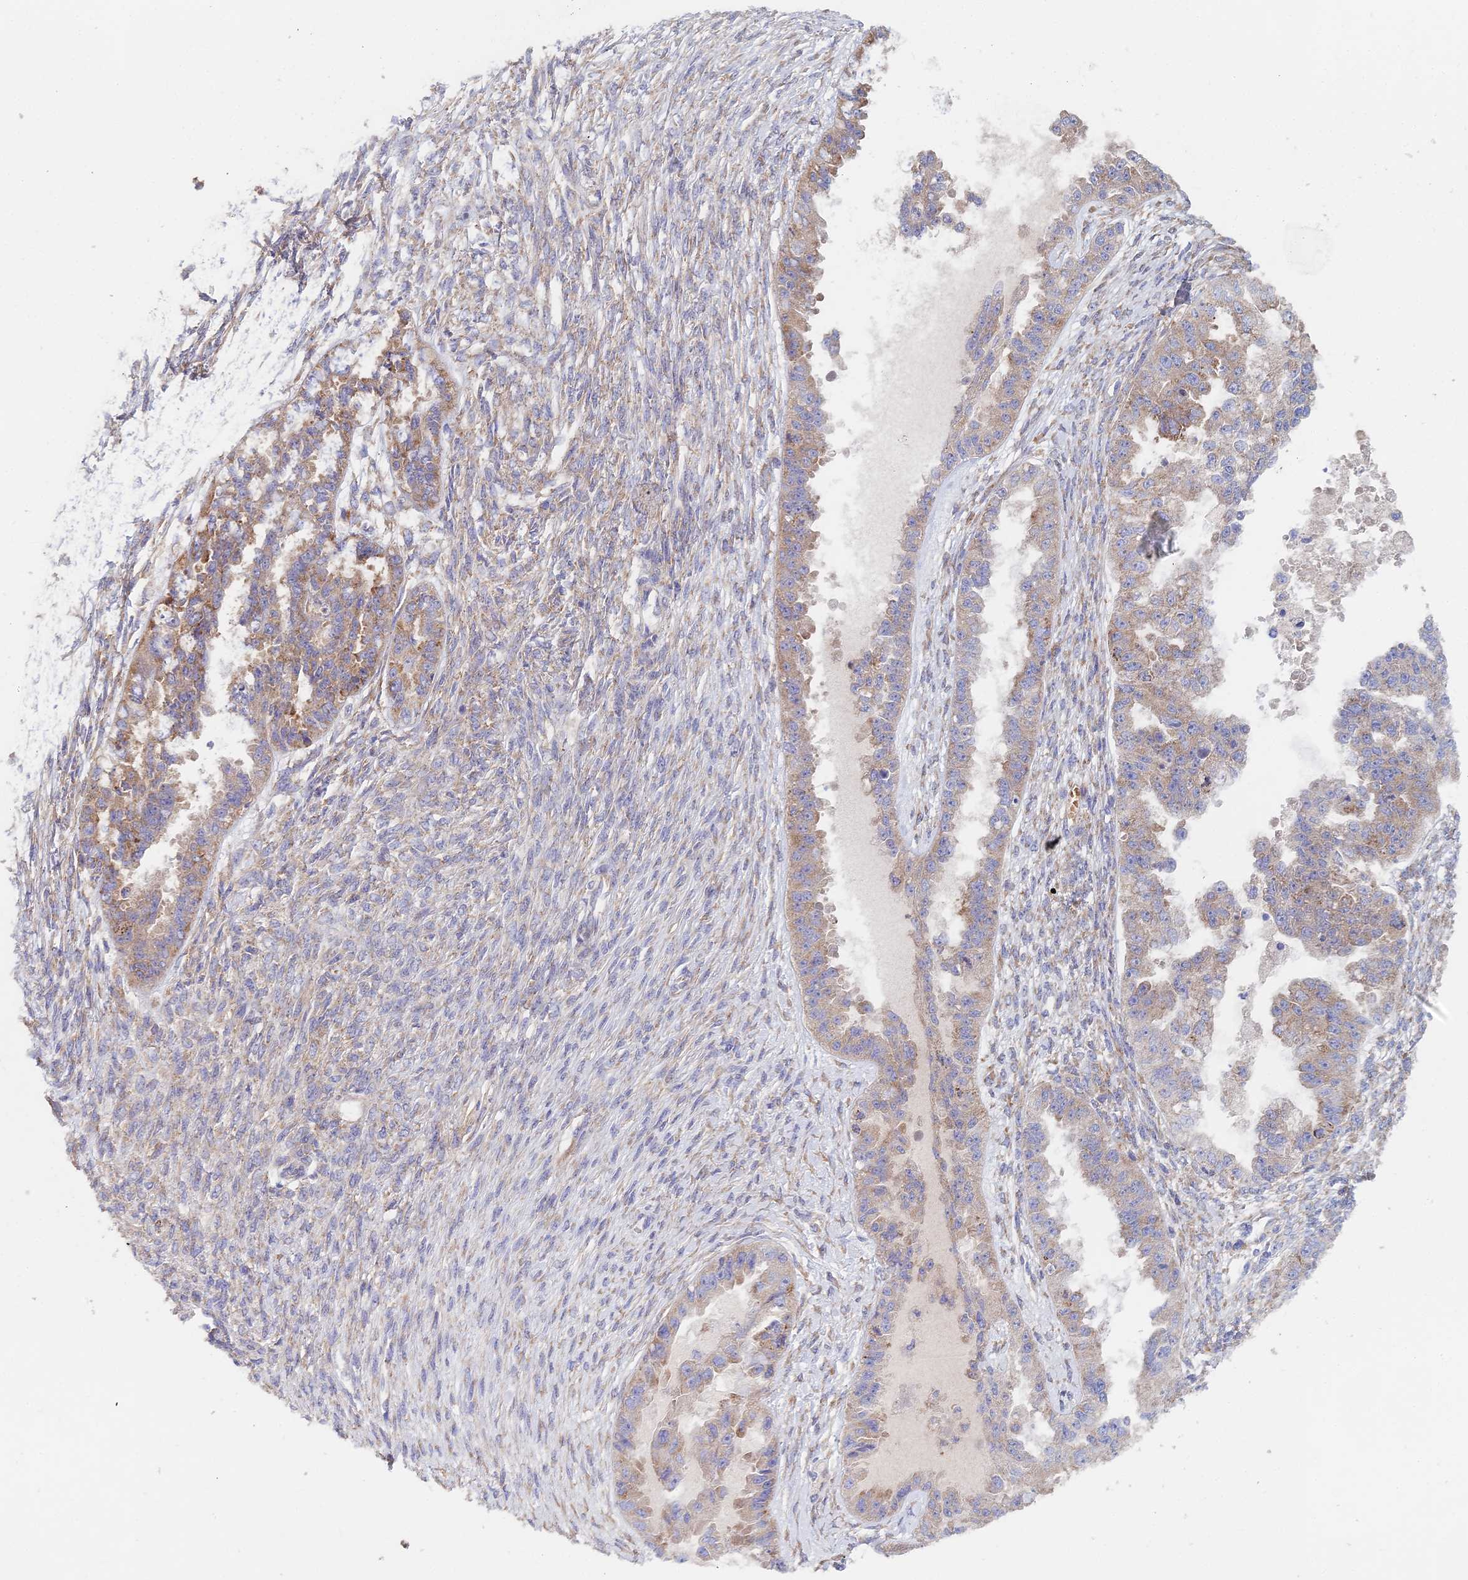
{"staining": {"intensity": "weak", "quantity": "25%-75%", "location": "cytoplasmic/membranous"}, "tissue": "ovarian cancer", "cell_type": "Tumor cells", "image_type": "cancer", "snomed": [{"axis": "morphology", "description": "Cystadenocarcinoma, serous, NOS"}, {"axis": "topography", "description": "Ovary"}], "caption": "Protein expression analysis of ovarian serous cystadenocarcinoma exhibits weak cytoplasmic/membranous staining in about 25%-75% of tumor cells.", "gene": "ELOF1", "patient": {"sex": "female", "age": 58}}